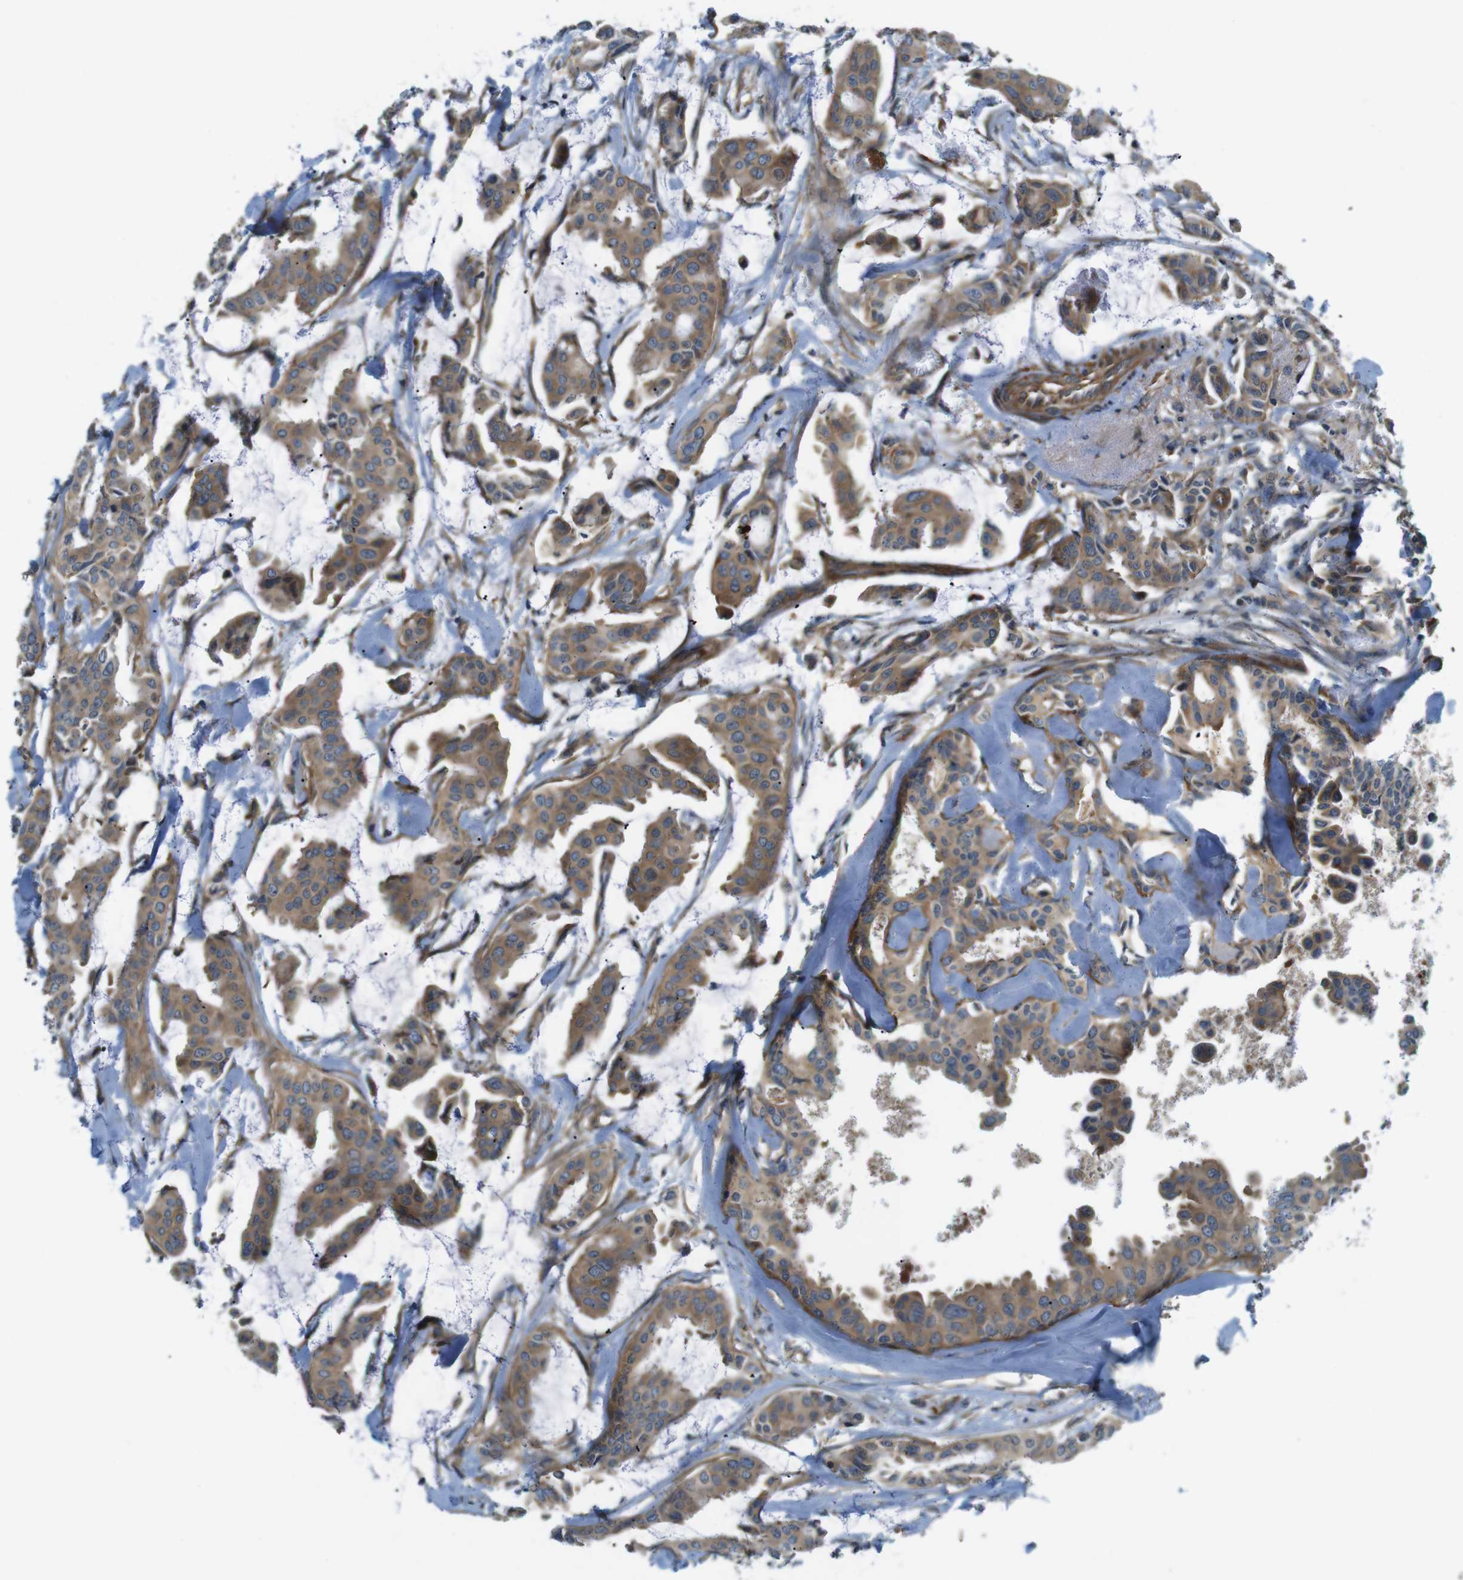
{"staining": {"intensity": "moderate", "quantity": ">75%", "location": "cytoplasmic/membranous"}, "tissue": "head and neck cancer", "cell_type": "Tumor cells", "image_type": "cancer", "snomed": [{"axis": "morphology", "description": "Adenocarcinoma, NOS"}, {"axis": "topography", "description": "Salivary gland"}, {"axis": "topography", "description": "Head-Neck"}], "caption": "Human head and neck cancer (adenocarcinoma) stained for a protein (brown) displays moderate cytoplasmic/membranous positive expression in about >75% of tumor cells.", "gene": "TSC1", "patient": {"sex": "female", "age": 59}}